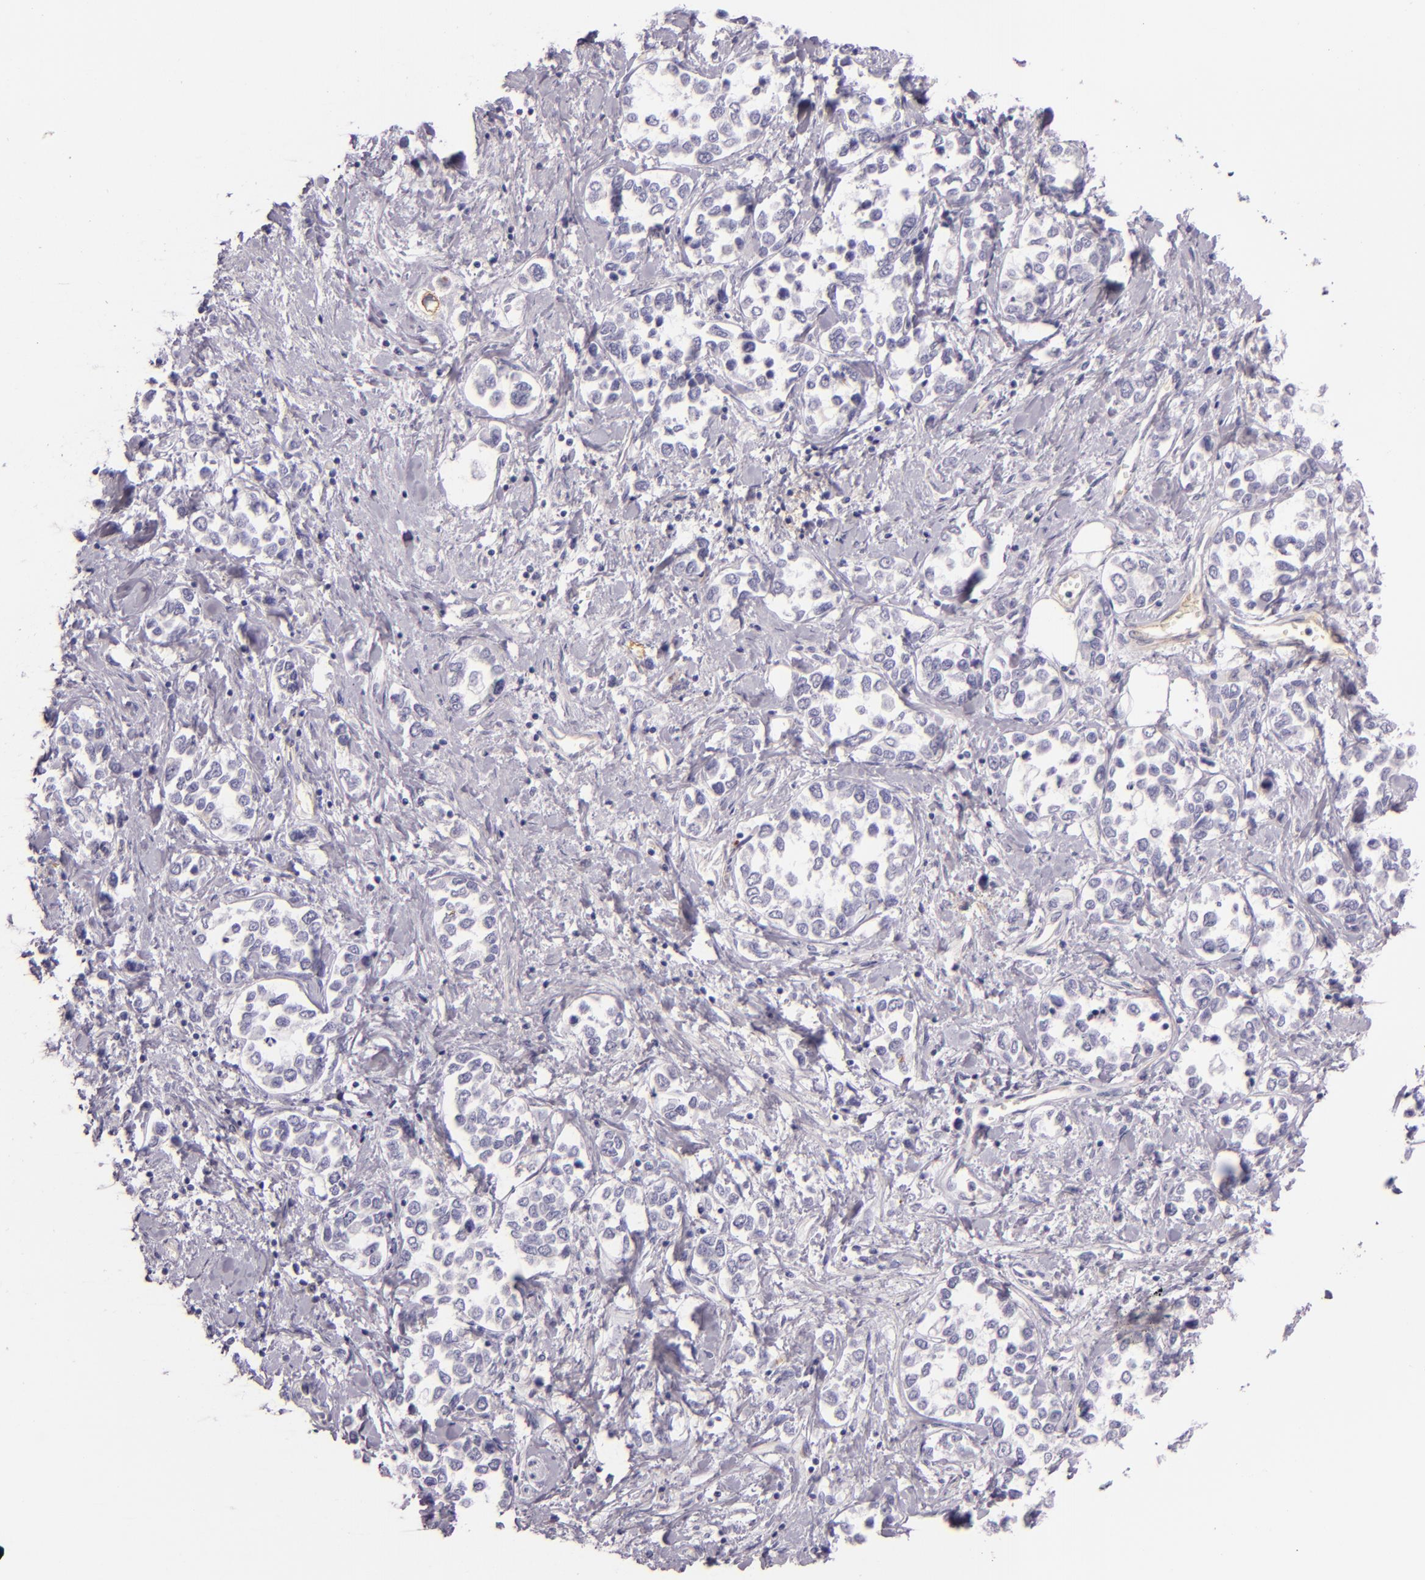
{"staining": {"intensity": "negative", "quantity": "none", "location": "none"}, "tissue": "stomach cancer", "cell_type": "Tumor cells", "image_type": "cancer", "snomed": [{"axis": "morphology", "description": "Adenocarcinoma, NOS"}, {"axis": "topography", "description": "Stomach, upper"}], "caption": "There is no significant positivity in tumor cells of stomach adenocarcinoma.", "gene": "ICAM1", "patient": {"sex": "male", "age": 76}}